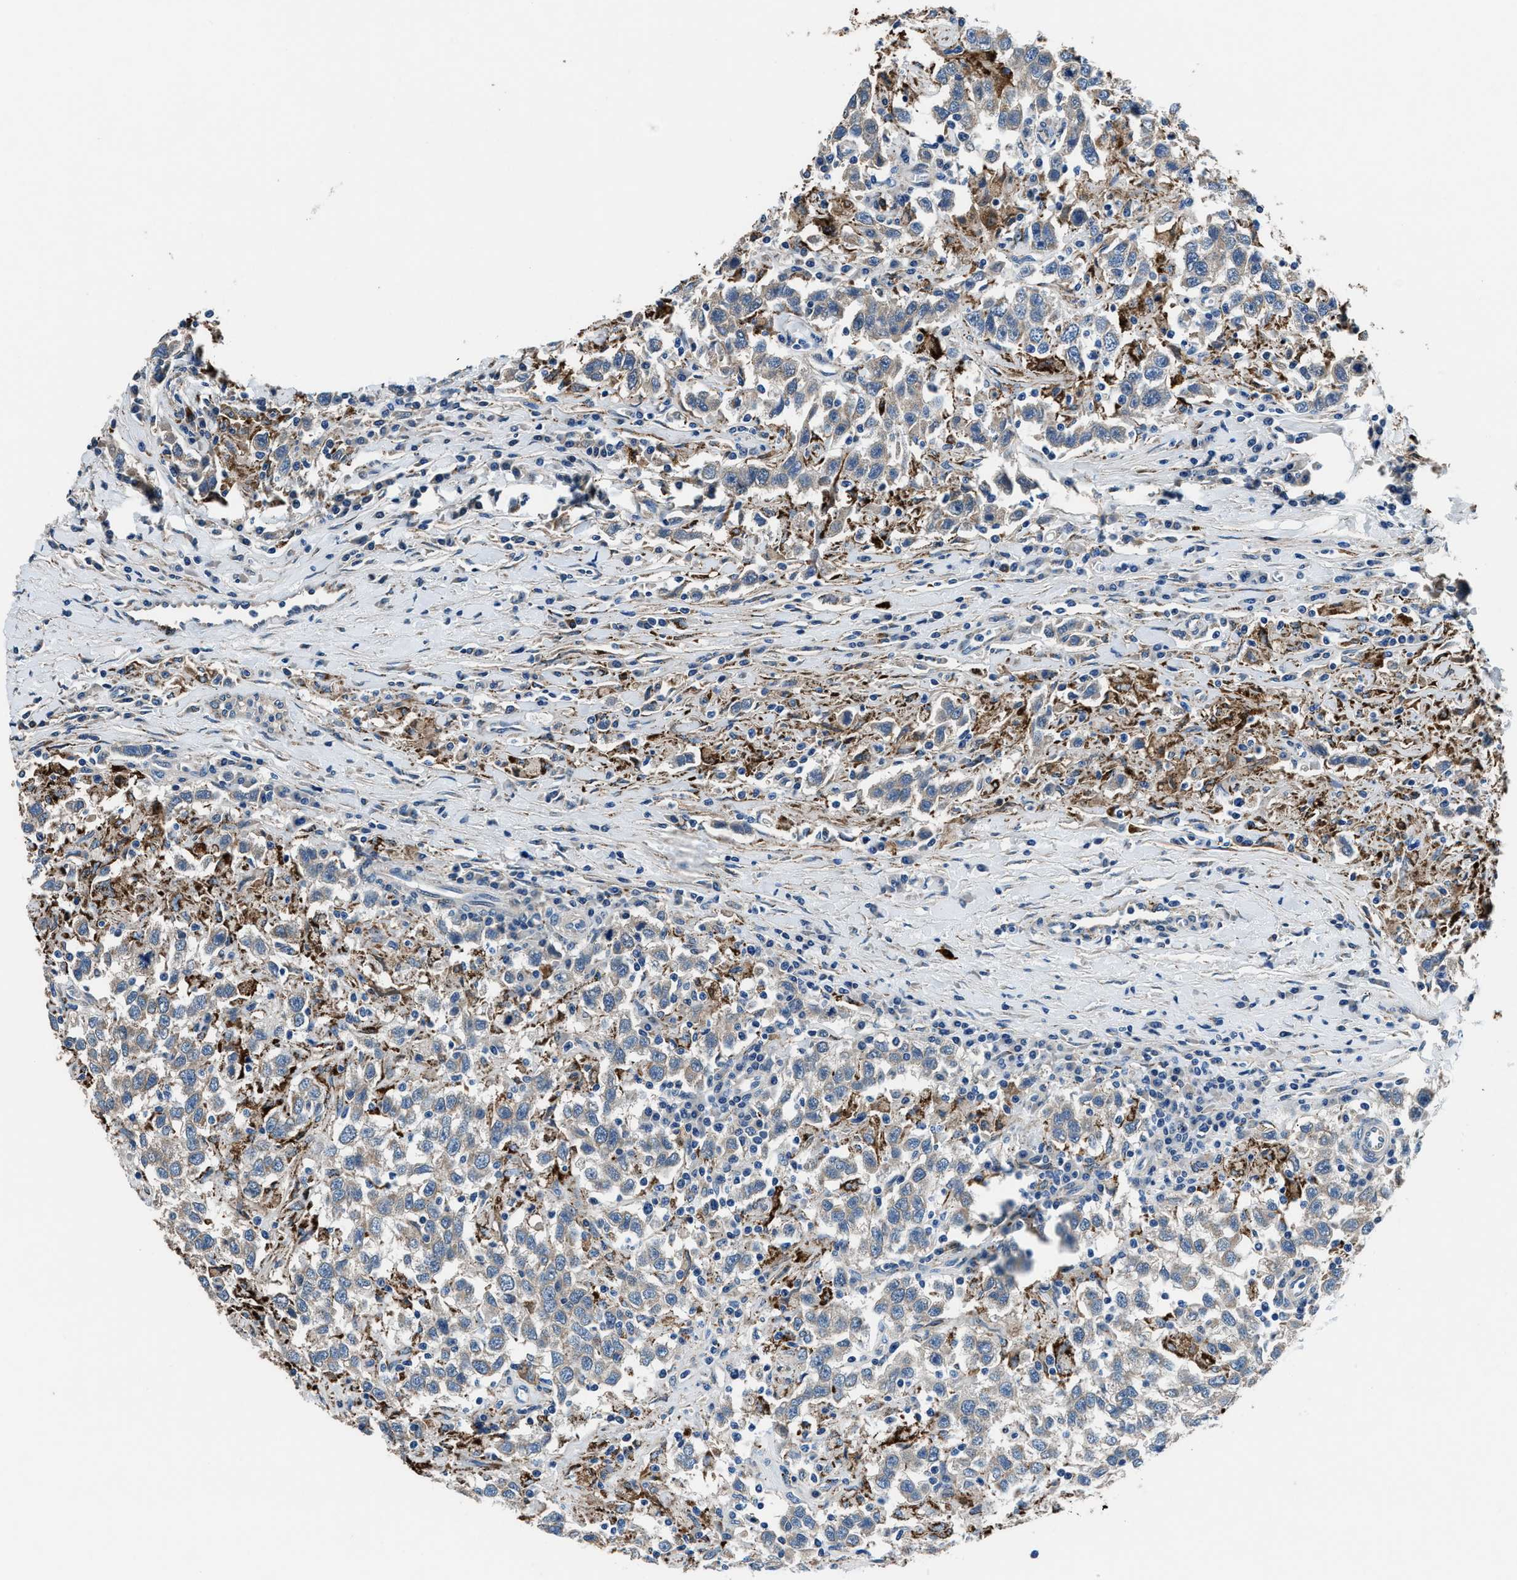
{"staining": {"intensity": "weak", "quantity": "<25%", "location": "cytoplasmic/membranous"}, "tissue": "testis cancer", "cell_type": "Tumor cells", "image_type": "cancer", "snomed": [{"axis": "morphology", "description": "Seminoma, NOS"}, {"axis": "topography", "description": "Testis"}], "caption": "Seminoma (testis) was stained to show a protein in brown. There is no significant positivity in tumor cells. (Brightfield microscopy of DAB (3,3'-diaminobenzidine) immunohistochemistry at high magnification).", "gene": "PRTFDC1", "patient": {"sex": "male", "age": 41}}